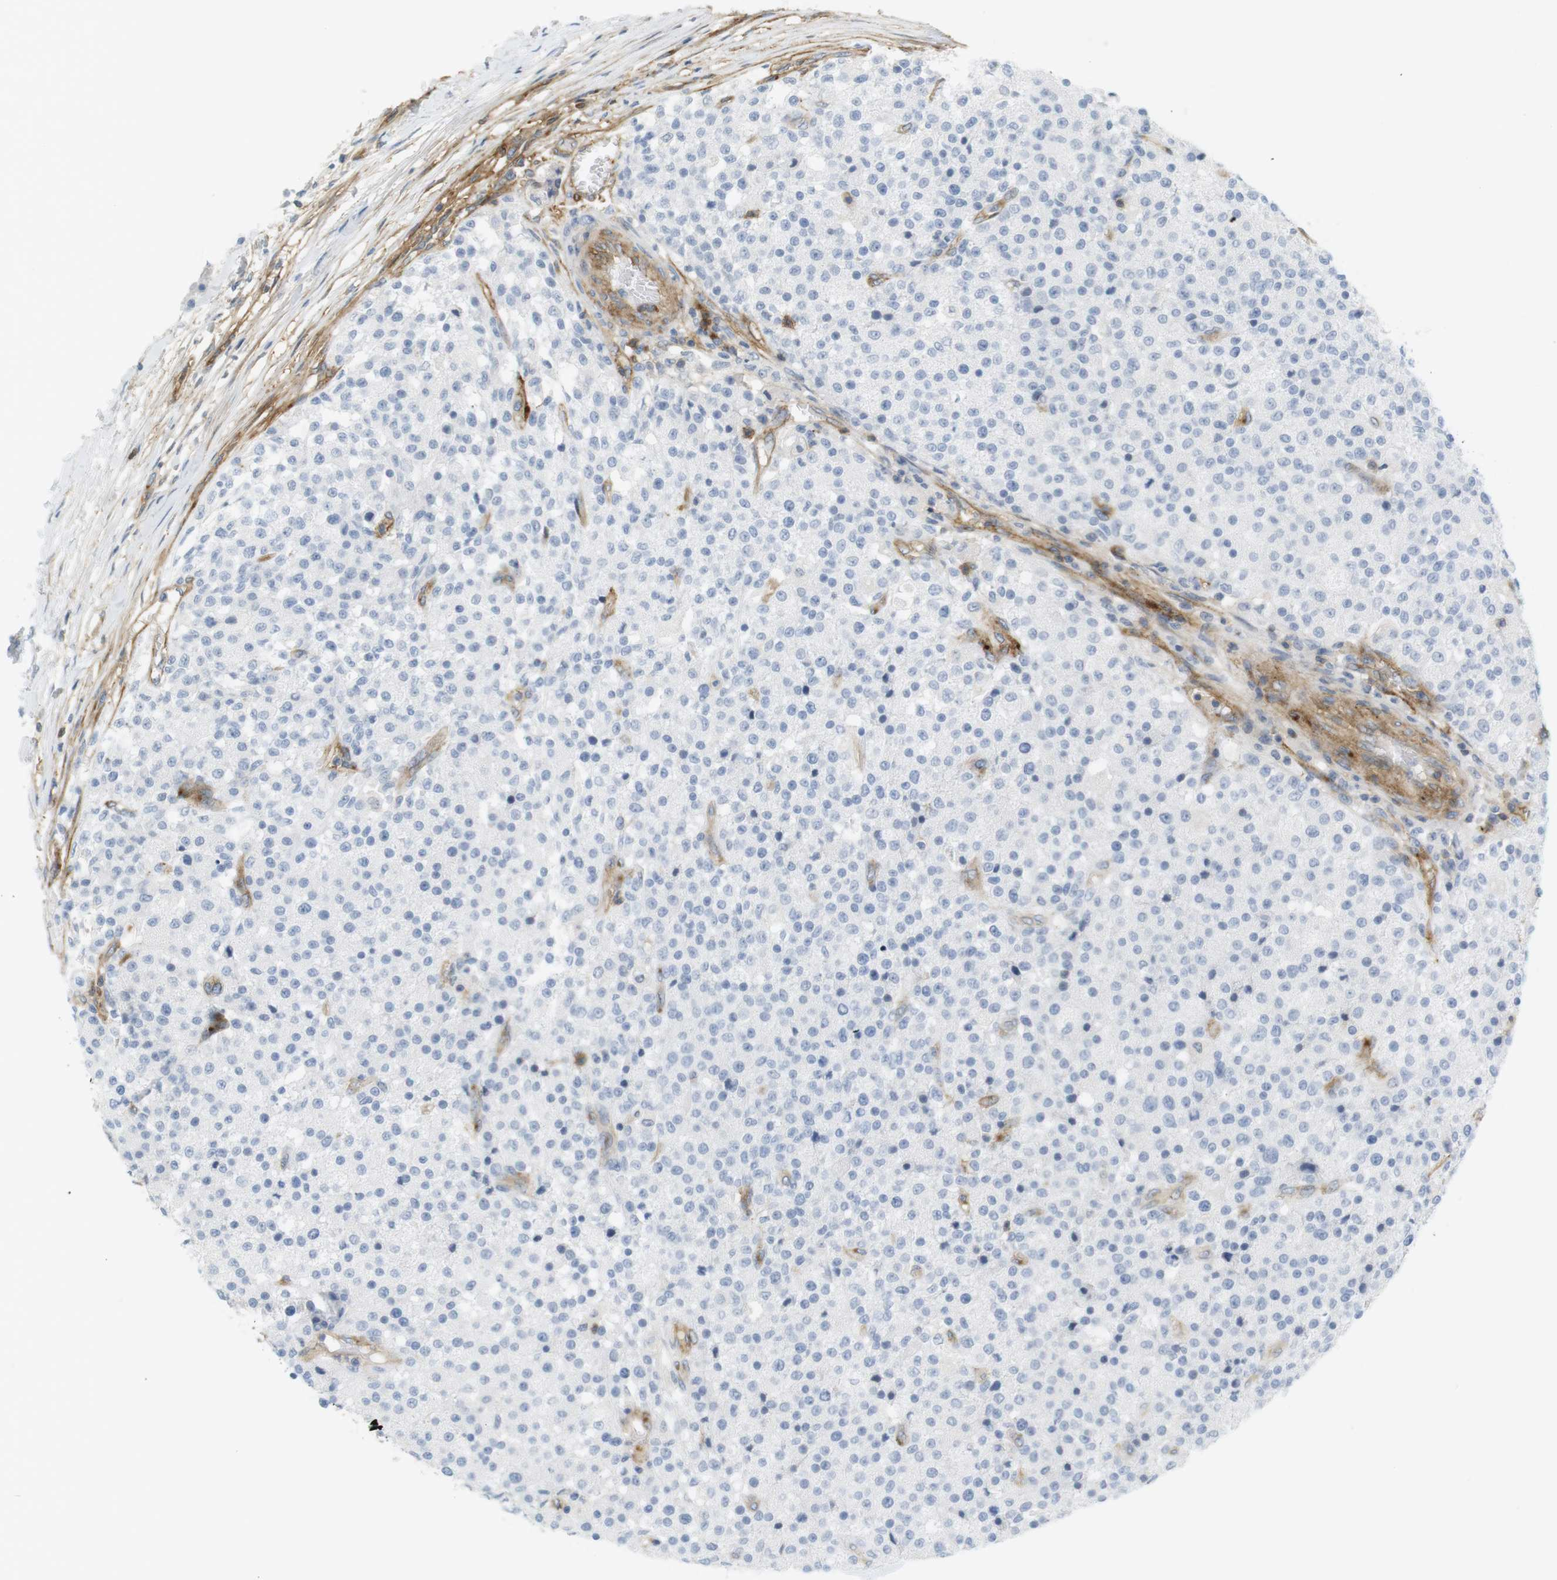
{"staining": {"intensity": "negative", "quantity": "none", "location": "none"}, "tissue": "testis cancer", "cell_type": "Tumor cells", "image_type": "cancer", "snomed": [{"axis": "morphology", "description": "Seminoma, NOS"}, {"axis": "topography", "description": "Testis"}], "caption": "The immunohistochemistry (IHC) photomicrograph has no significant positivity in tumor cells of testis cancer tissue.", "gene": "F2R", "patient": {"sex": "male", "age": 59}}